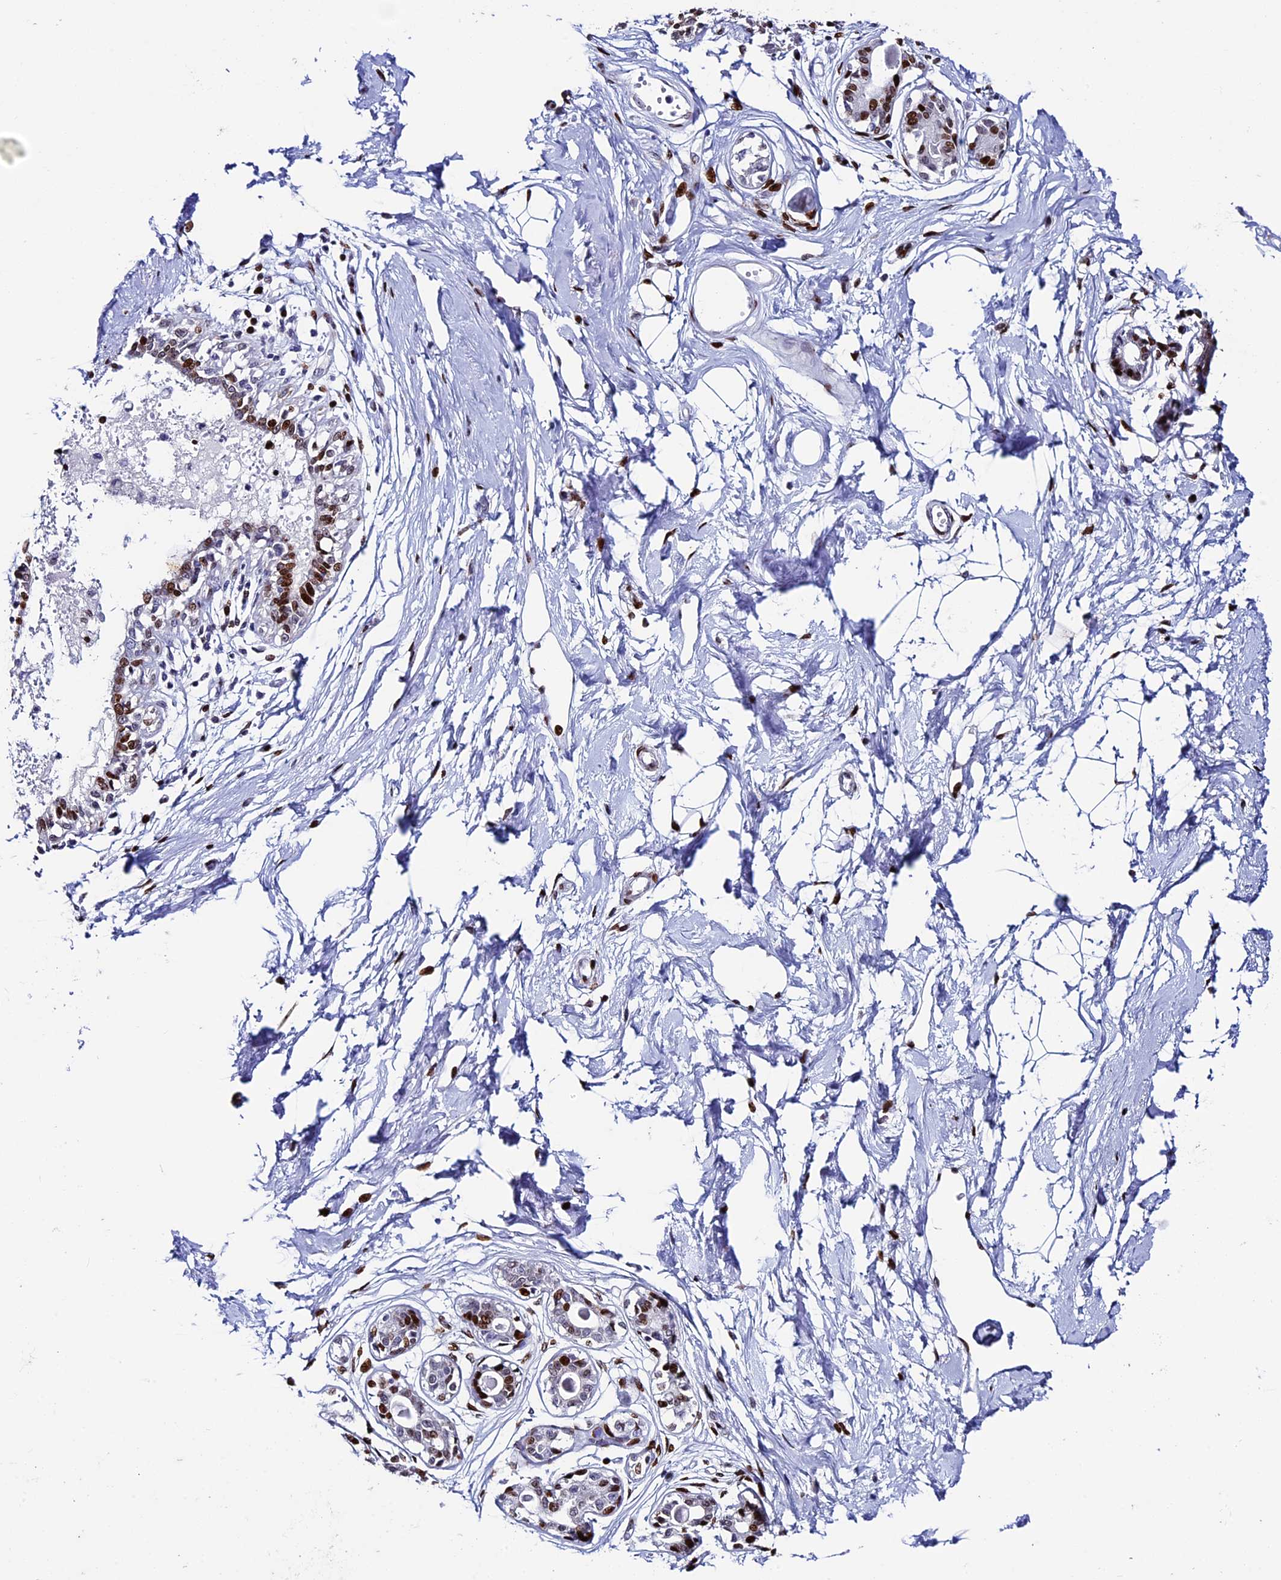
{"staining": {"intensity": "moderate", "quantity": ">75%", "location": "nuclear"}, "tissue": "breast", "cell_type": "Adipocytes", "image_type": "normal", "snomed": [{"axis": "morphology", "description": "Normal tissue, NOS"}, {"axis": "topography", "description": "Breast"}], "caption": "An image of human breast stained for a protein reveals moderate nuclear brown staining in adipocytes. The staining was performed using DAB to visualize the protein expression in brown, while the nuclei were stained in blue with hematoxylin (Magnification: 20x).", "gene": "BTBD3", "patient": {"sex": "female", "age": 45}}